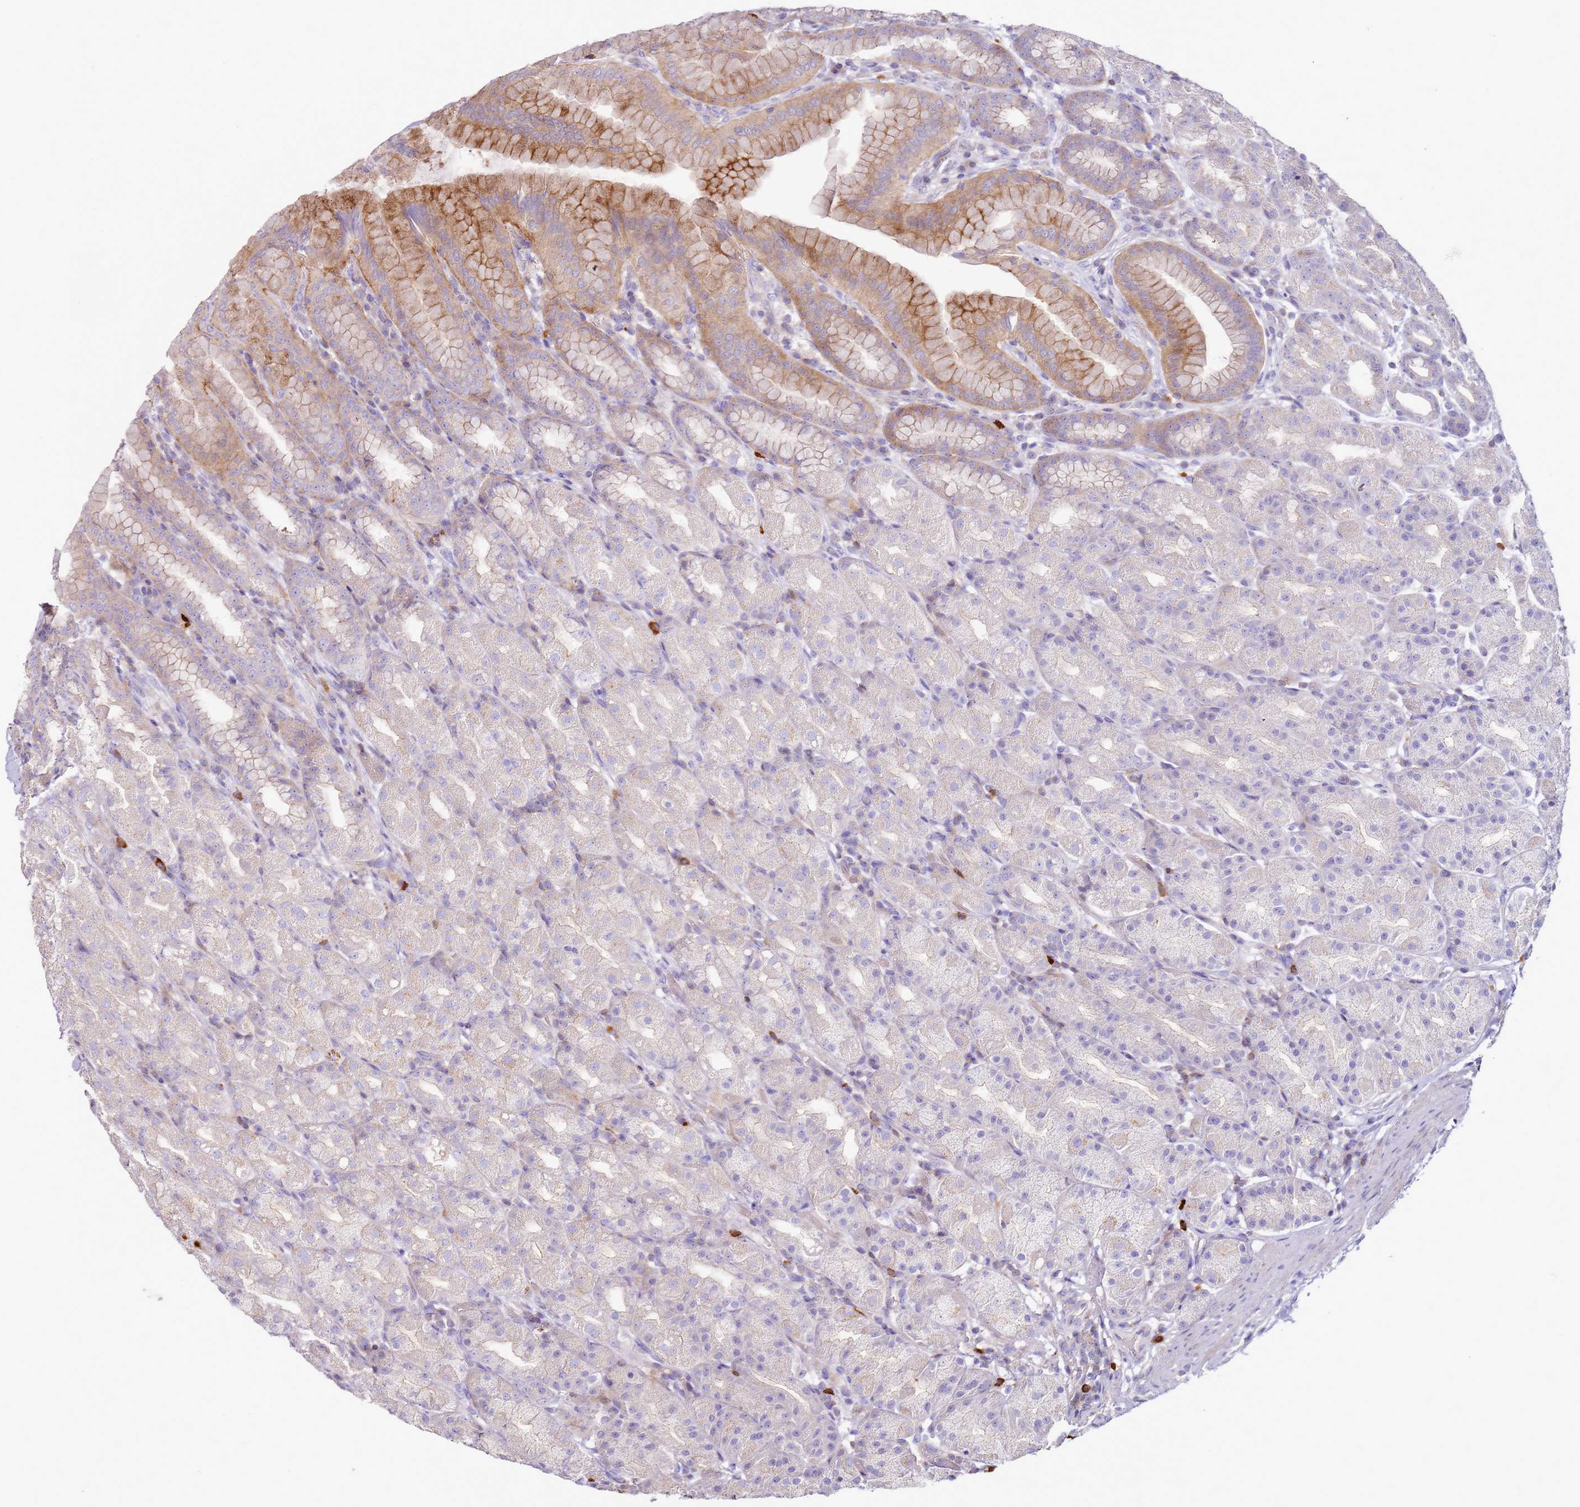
{"staining": {"intensity": "moderate", "quantity": "<25%", "location": "cytoplasmic/membranous"}, "tissue": "stomach", "cell_type": "Glandular cells", "image_type": "normal", "snomed": [{"axis": "morphology", "description": "Normal tissue, NOS"}, {"axis": "topography", "description": "Stomach, upper"}, {"axis": "topography", "description": "Stomach"}], "caption": "The micrograph displays staining of benign stomach, revealing moderate cytoplasmic/membranous protein staining (brown color) within glandular cells.", "gene": "FPR1", "patient": {"sex": "male", "age": 68}}